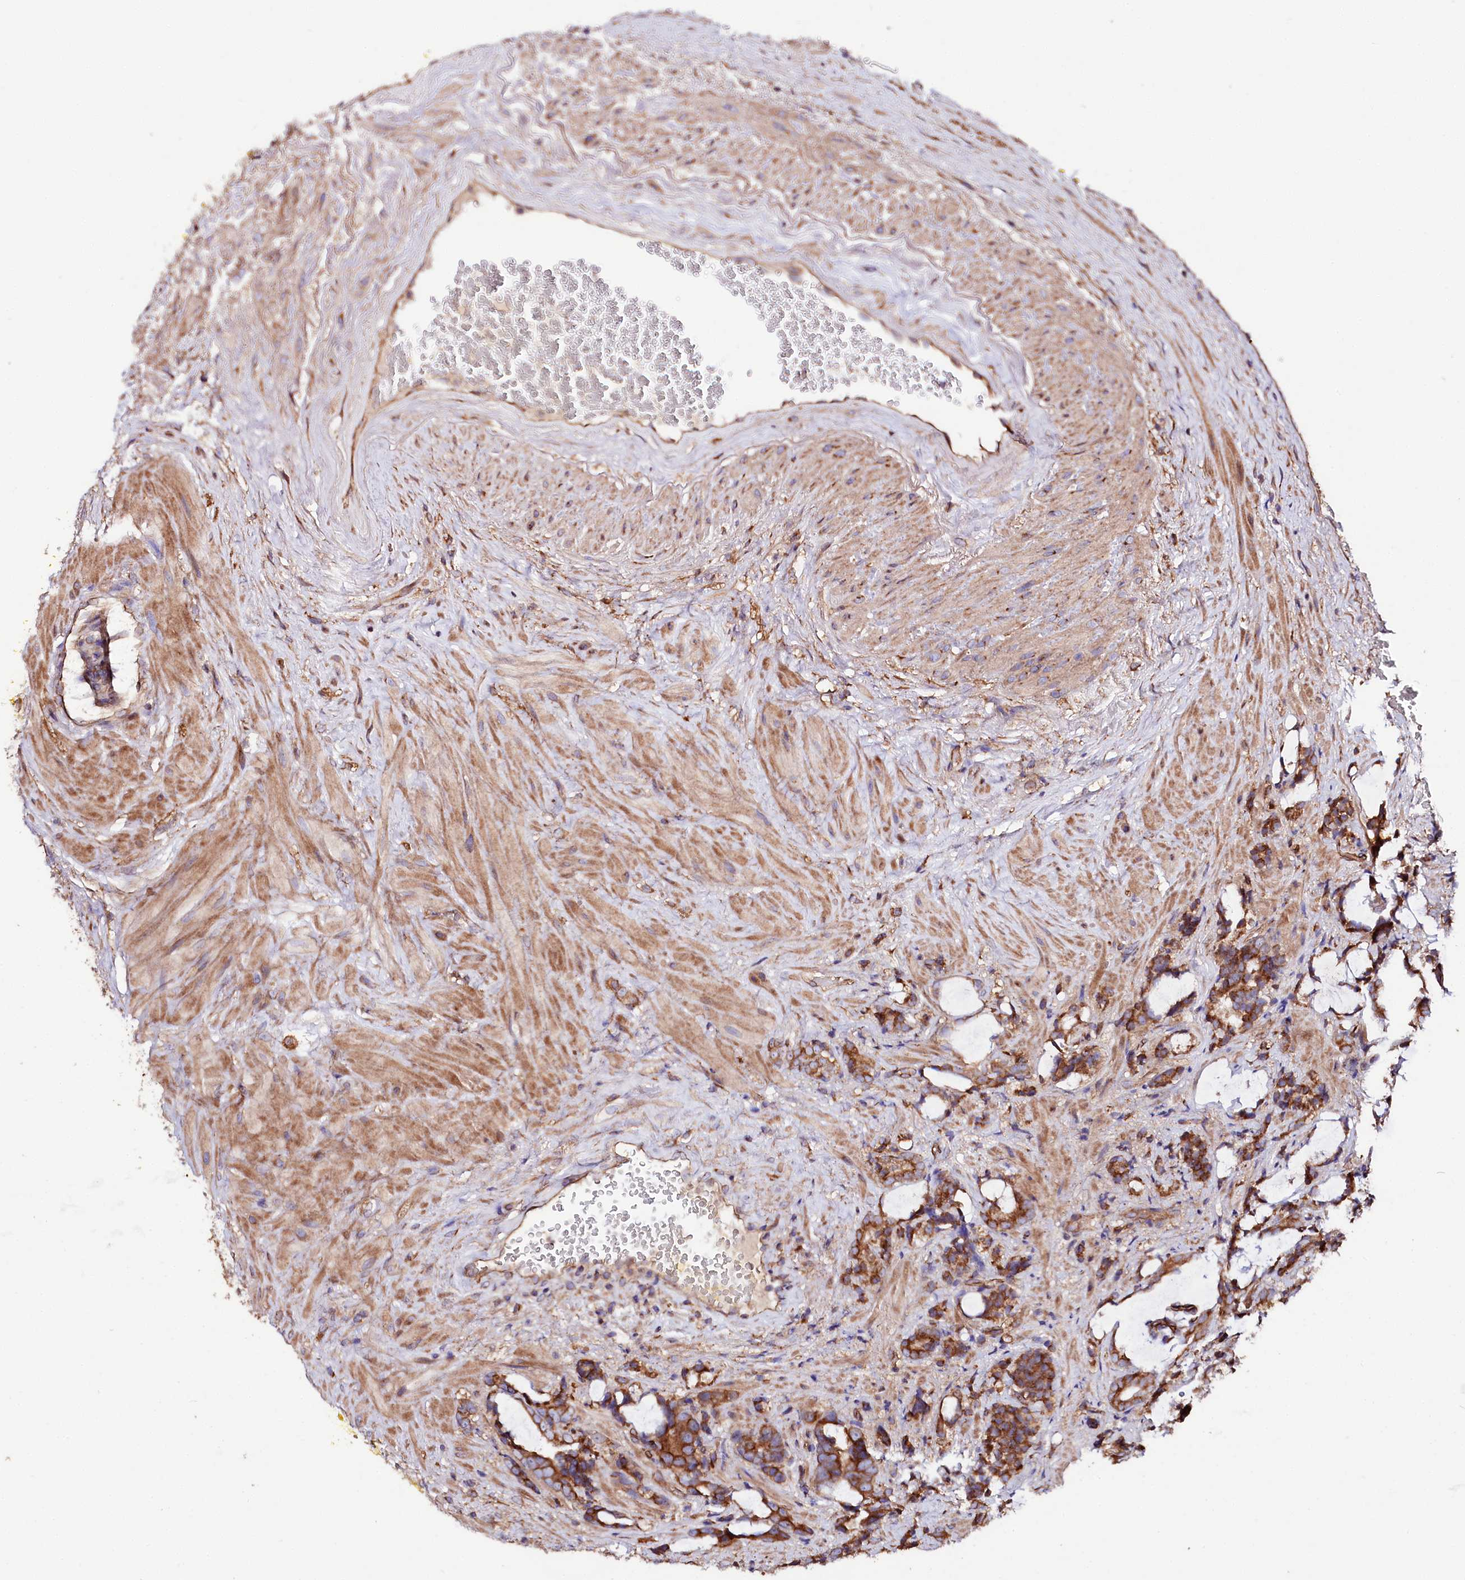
{"staining": {"intensity": "strong", "quantity": ">75%", "location": "cytoplasmic/membranous"}, "tissue": "prostate cancer", "cell_type": "Tumor cells", "image_type": "cancer", "snomed": [{"axis": "morphology", "description": "Adenocarcinoma, High grade"}, {"axis": "topography", "description": "Prostate and seminal vesicle, NOS"}], "caption": "Tumor cells exhibit high levels of strong cytoplasmic/membranous expression in approximately >75% of cells in prostate cancer.", "gene": "CEP295", "patient": {"sex": "male", "age": 67}}